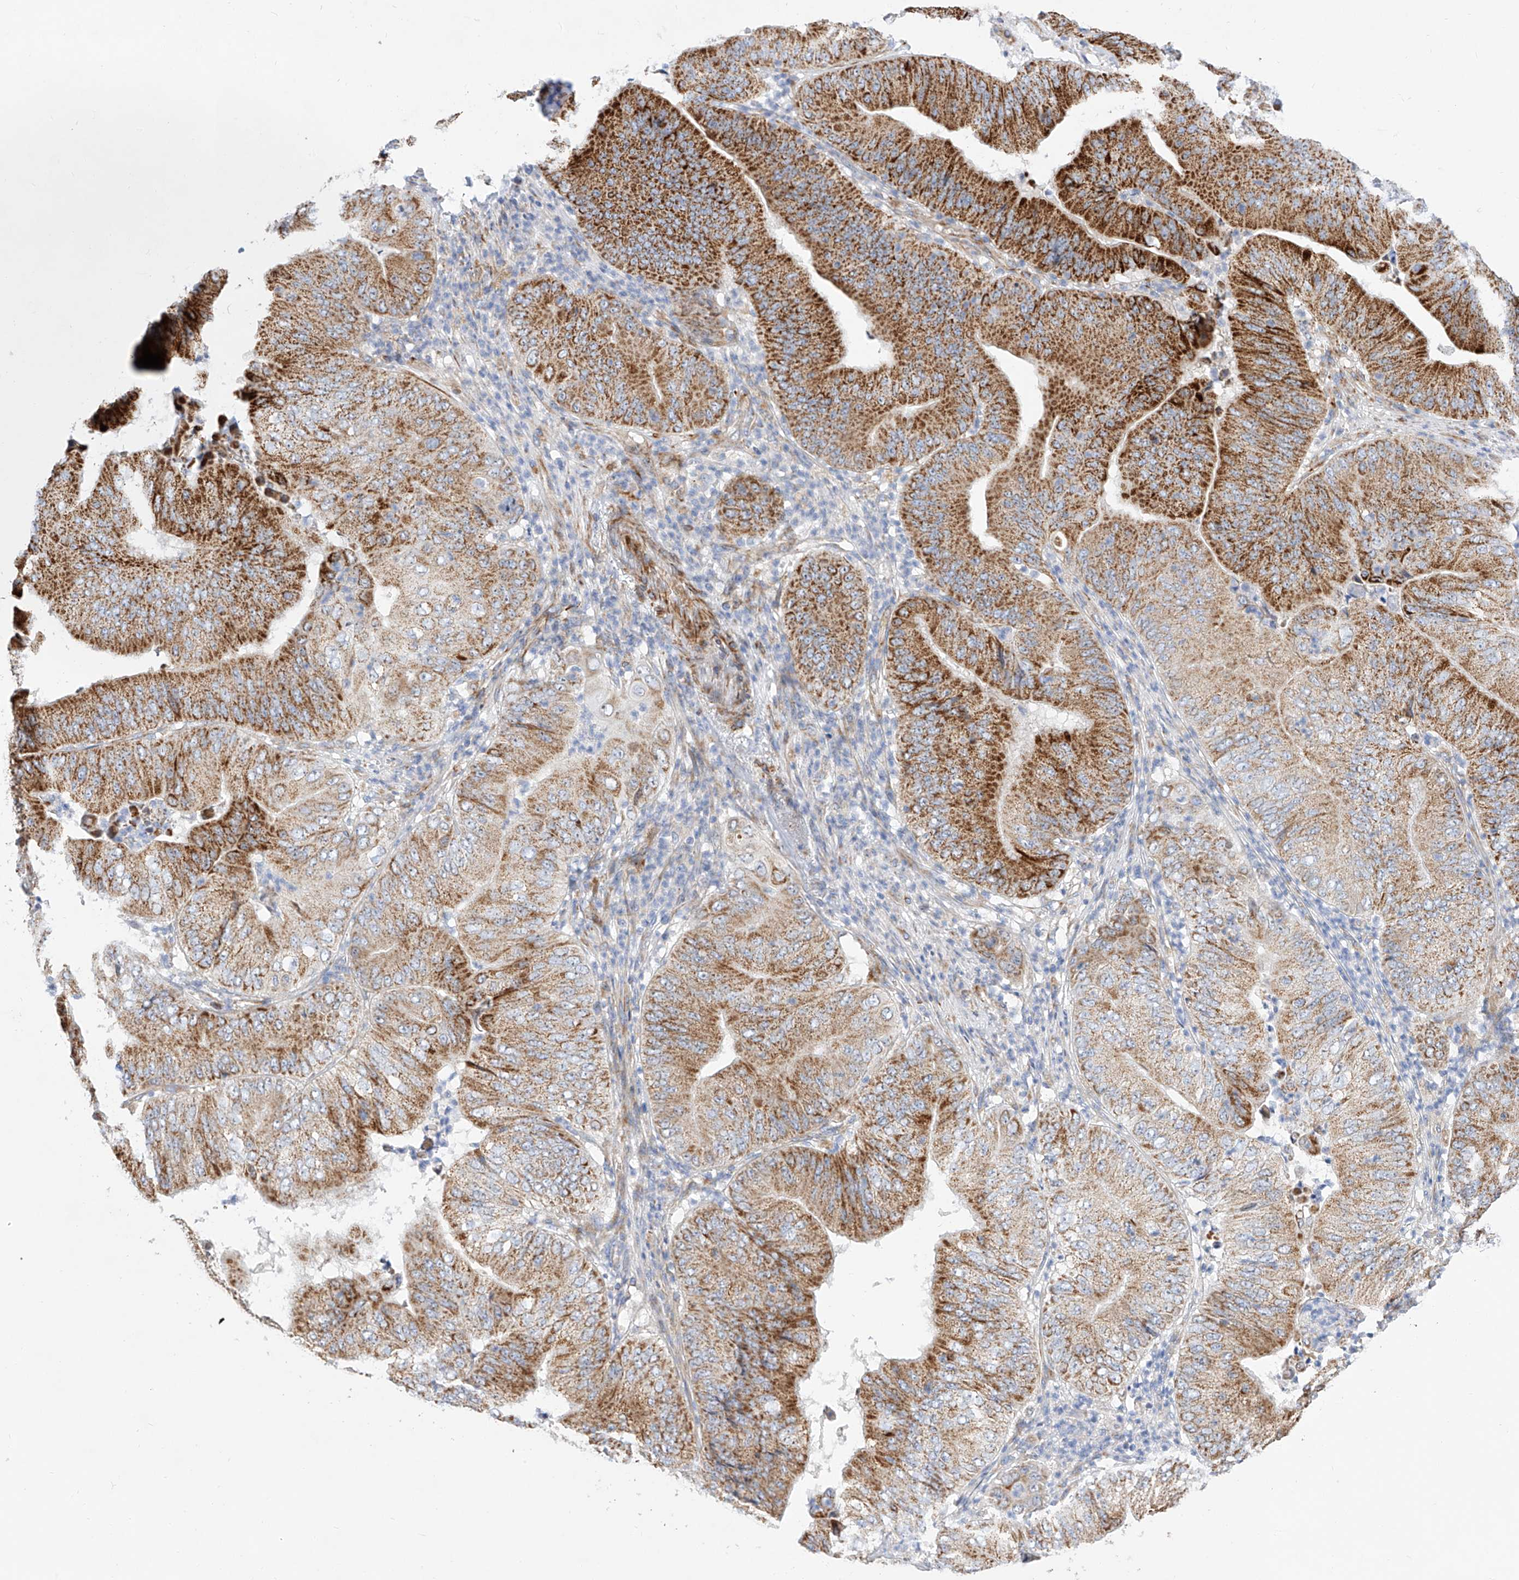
{"staining": {"intensity": "strong", "quantity": ">75%", "location": "cytoplasmic/membranous"}, "tissue": "pancreatic cancer", "cell_type": "Tumor cells", "image_type": "cancer", "snomed": [{"axis": "morphology", "description": "Adenocarcinoma, NOS"}, {"axis": "topography", "description": "Pancreas"}], "caption": "An image showing strong cytoplasmic/membranous expression in about >75% of tumor cells in adenocarcinoma (pancreatic), as visualized by brown immunohistochemical staining.", "gene": "CST9", "patient": {"sex": "female", "age": 77}}